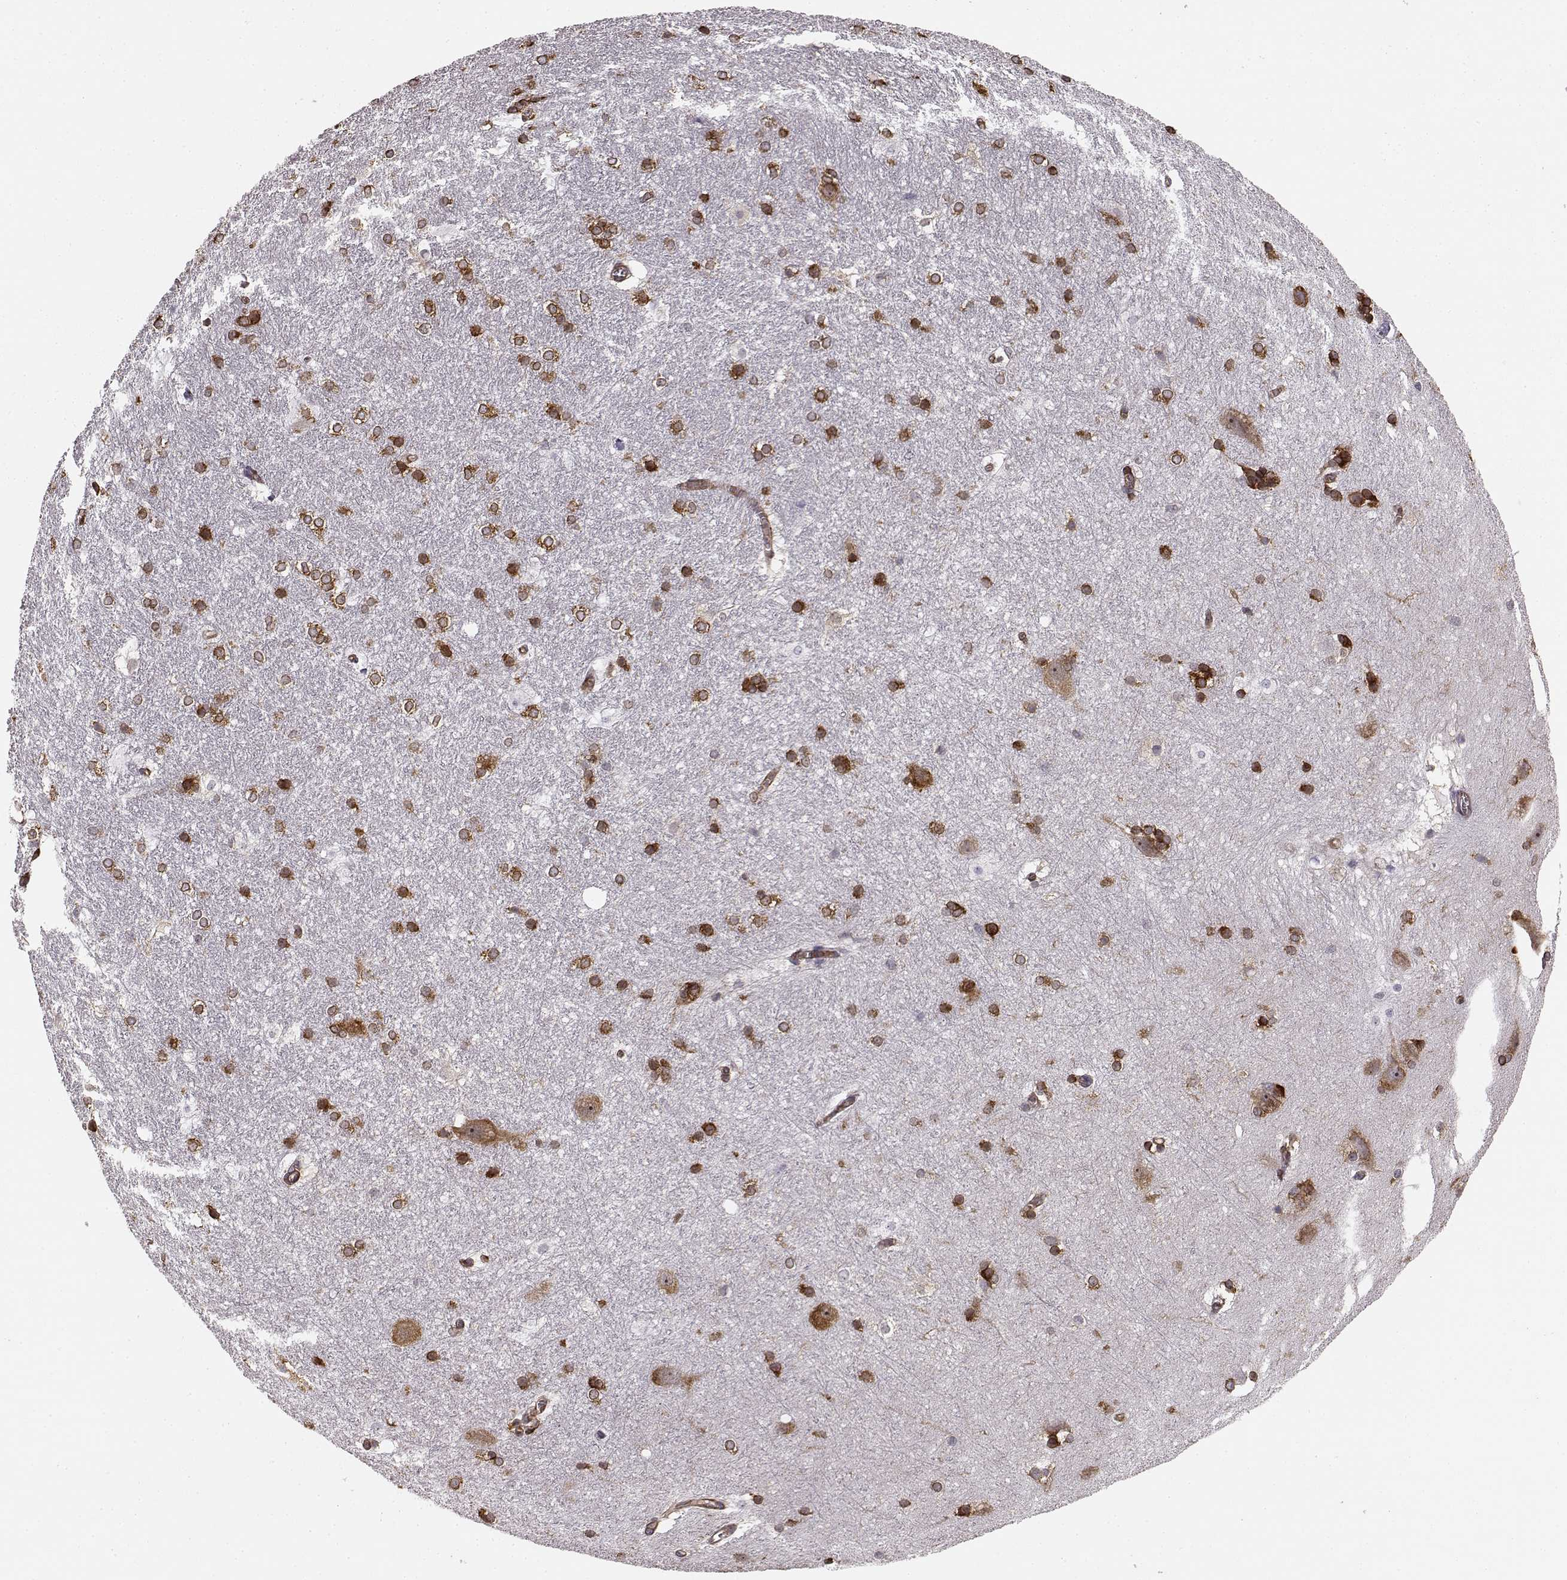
{"staining": {"intensity": "moderate", "quantity": ">75%", "location": "cytoplasmic/membranous"}, "tissue": "hippocampus", "cell_type": "Glial cells", "image_type": "normal", "snomed": [{"axis": "morphology", "description": "Normal tissue, NOS"}, {"axis": "topography", "description": "Cerebral cortex"}, {"axis": "topography", "description": "Hippocampus"}], "caption": "Benign hippocampus demonstrates moderate cytoplasmic/membranous positivity in about >75% of glial cells, visualized by immunohistochemistry.", "gene": "TMEM14A", "patient": {"sex": "female", "age": 19}}